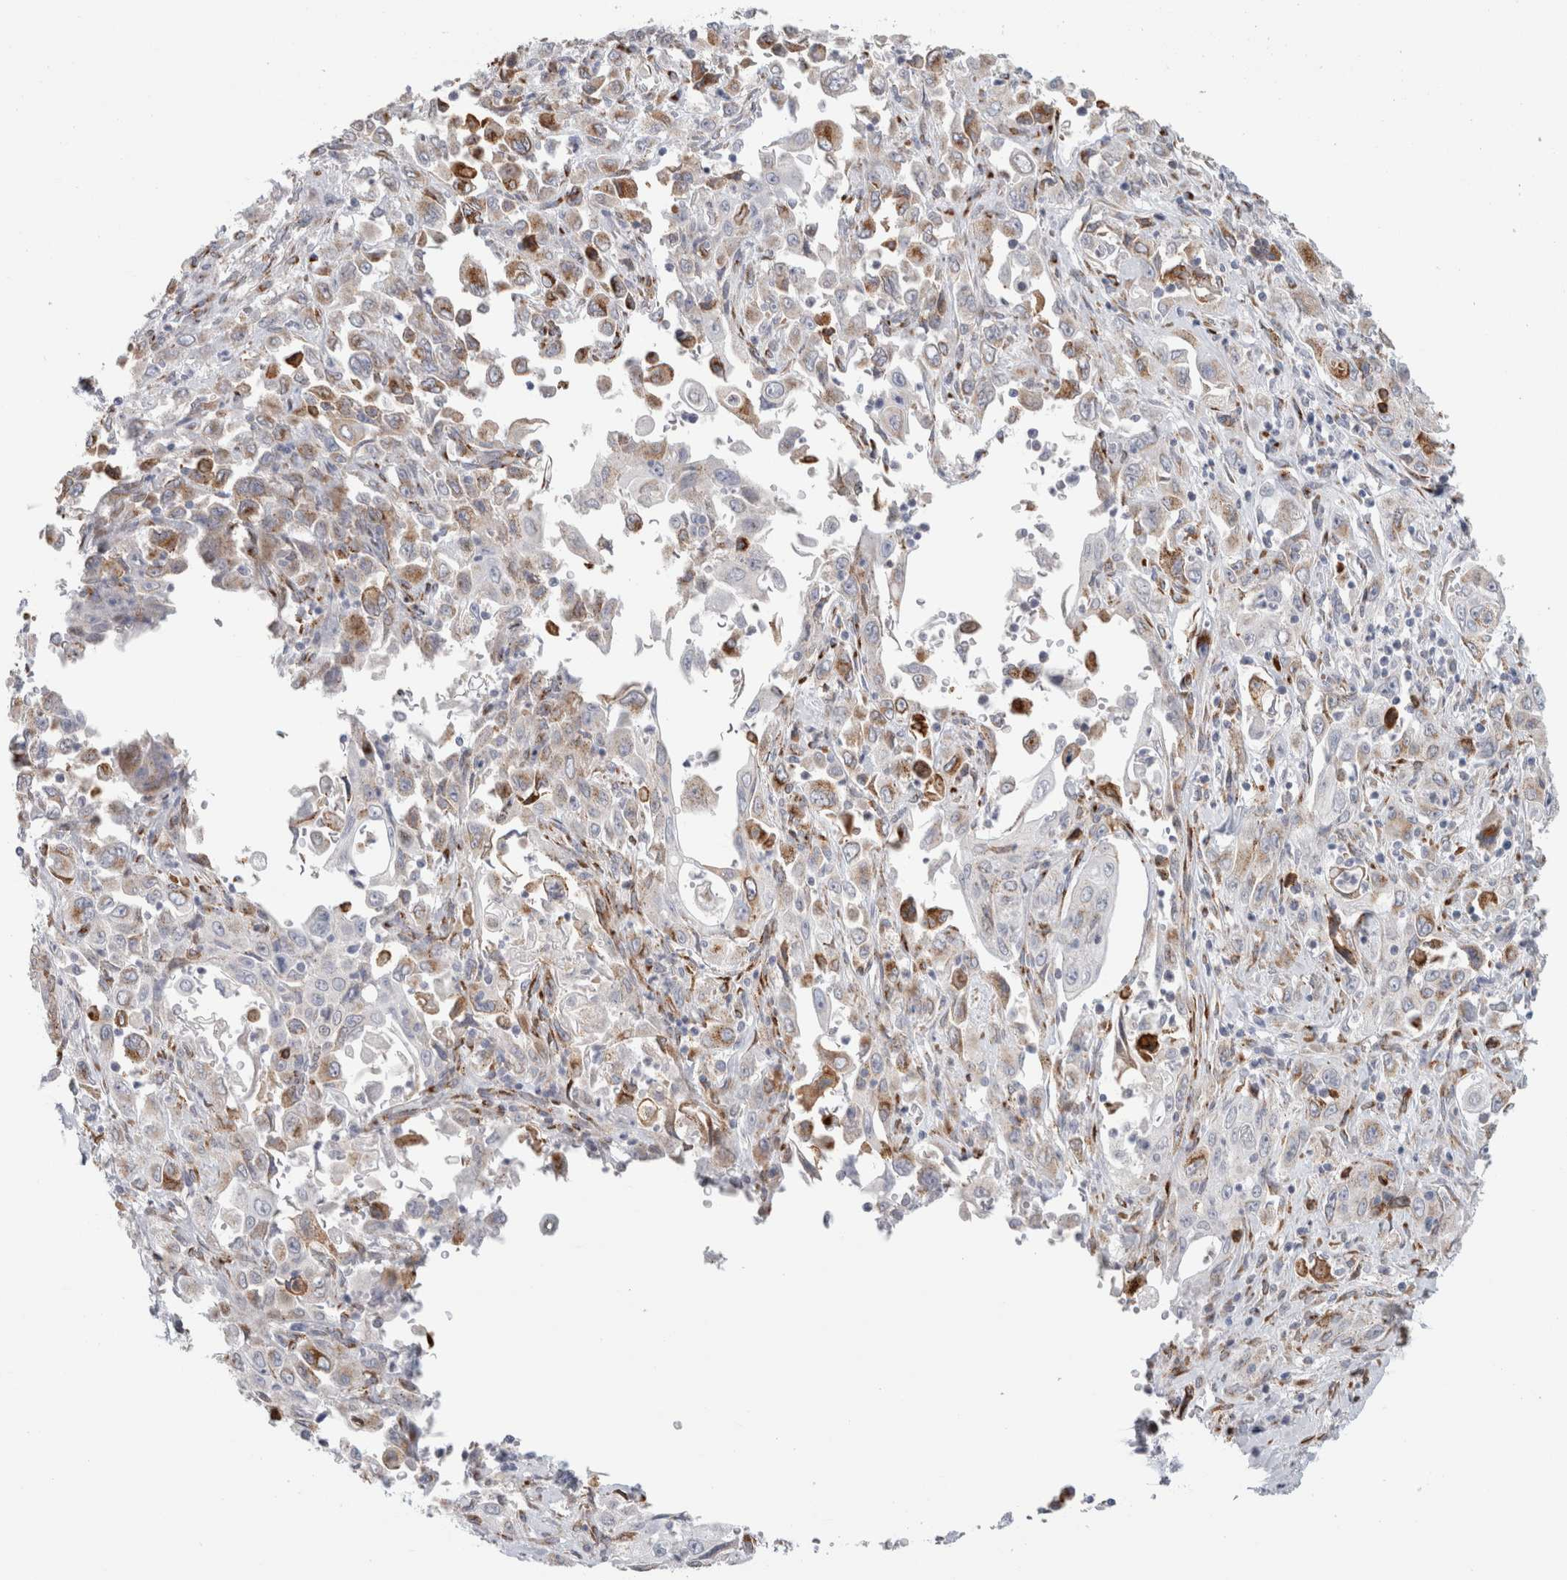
{"staining": {"intensity": "moderate", "quantity": "<25%", "location": "cytoplasmic/membranous"}, "tissue": "pancreatic cancer", "cell_type": "Tumor cells", "image_type": "cancer", "snomed": [{"axis": "morphology", "description": "Adenocarcinoma, NOS"}, {"axis": "topography", "description": "Pancreas"}], "caption": "This is an image of immunohistochemistry staining of pancreatic cancer (adenocarcinoma), which shows moderate staining in the cytoplasmic/membranous of tumor cells.", "gene": "MCFD2", "patient": {"sex": "male", "age": 70}}